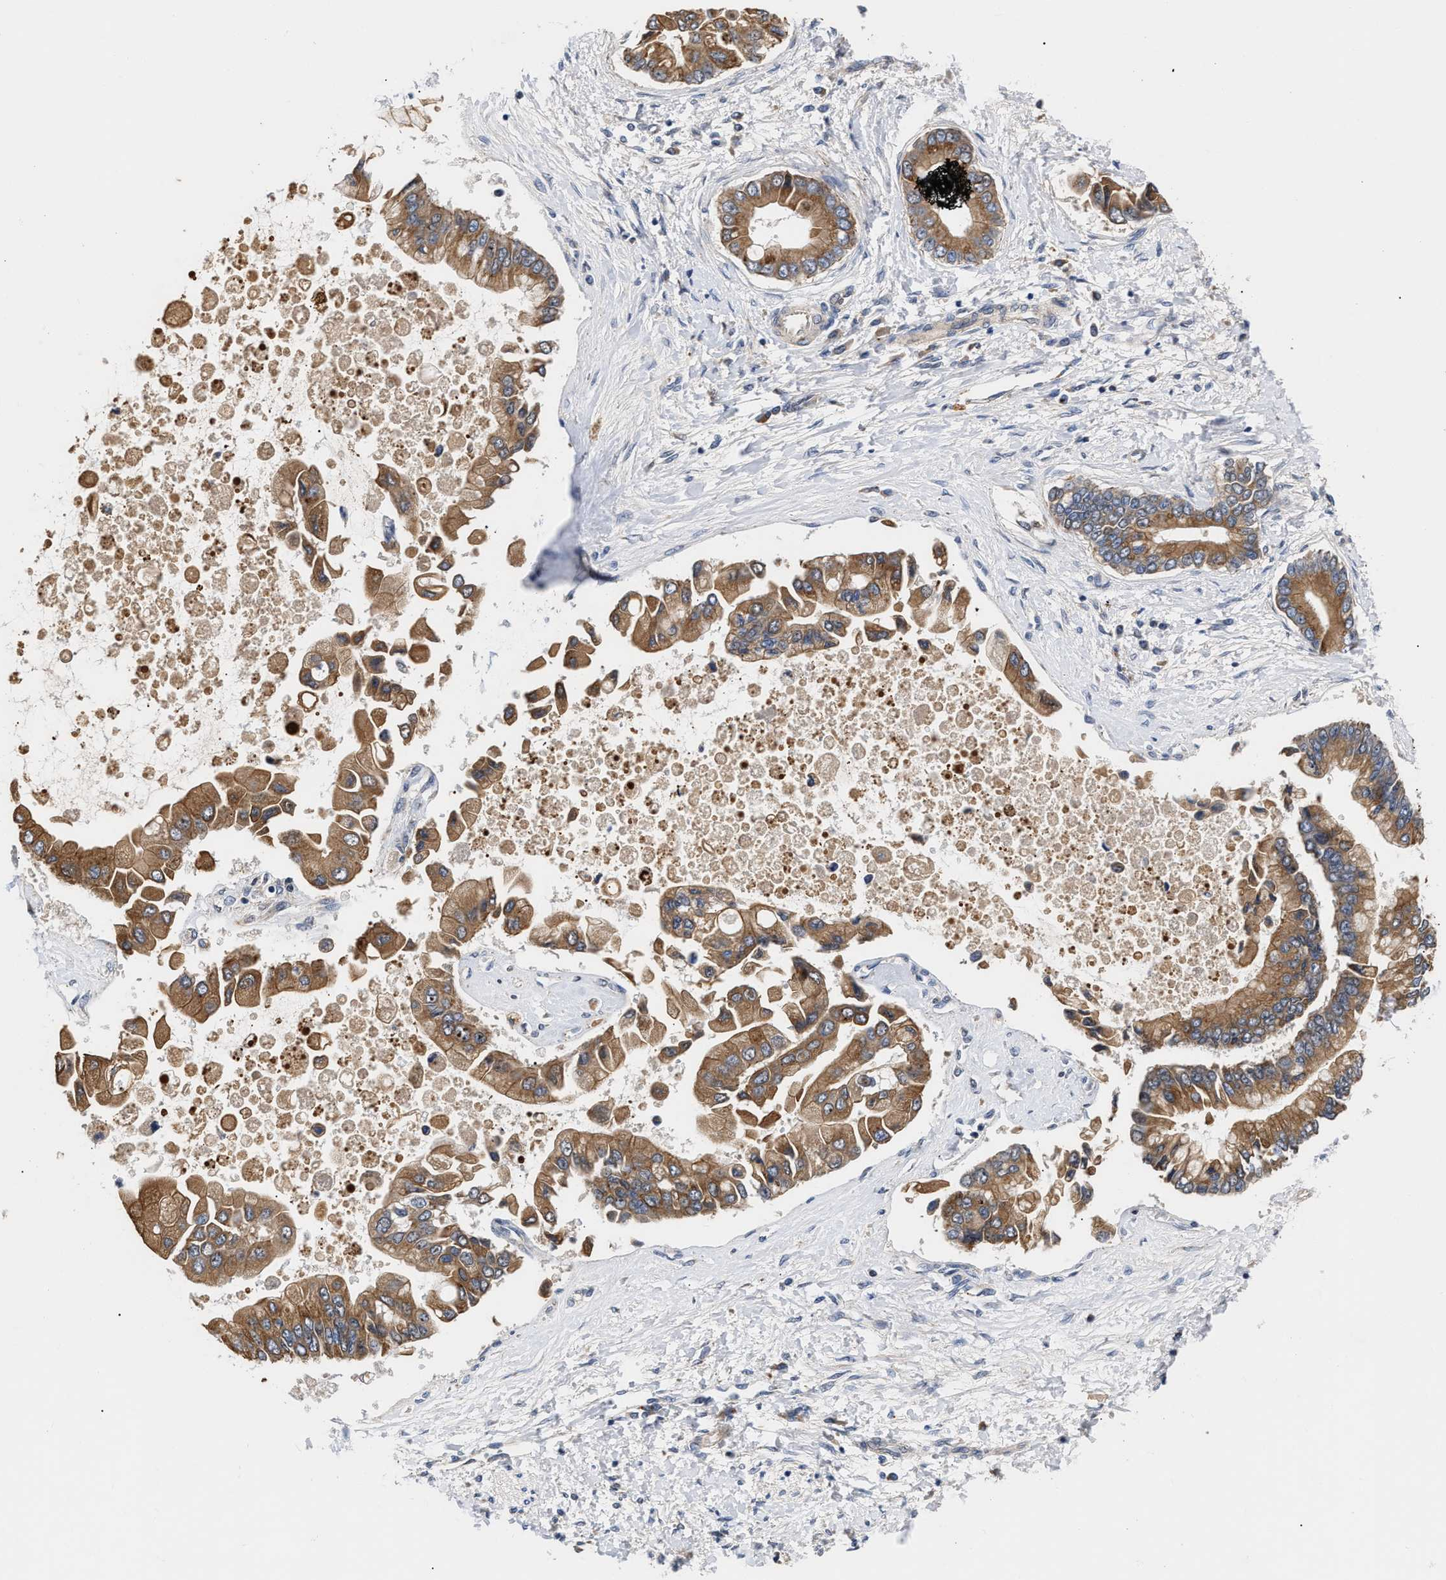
{"staining": {"intensity": "moderate", "quantity": ">75%", "location": "cytoplasmic/membranous"}, "tissue": "liver cancer", "cell_type": "Tumor cells", "image_type": "cancer", "snomed": [{"axis": "morphology", "description": "Cholangiocarcinoma"}, {"axis": "topography", "description": "Liver"}], "caption": "Protein staining reveals moderate cytoplasmic/membranous expression in approximately >75% of tumor cells in liver cancer.", "gene": "CCDC146", "patient": {"sex": "male", "age": 50}}